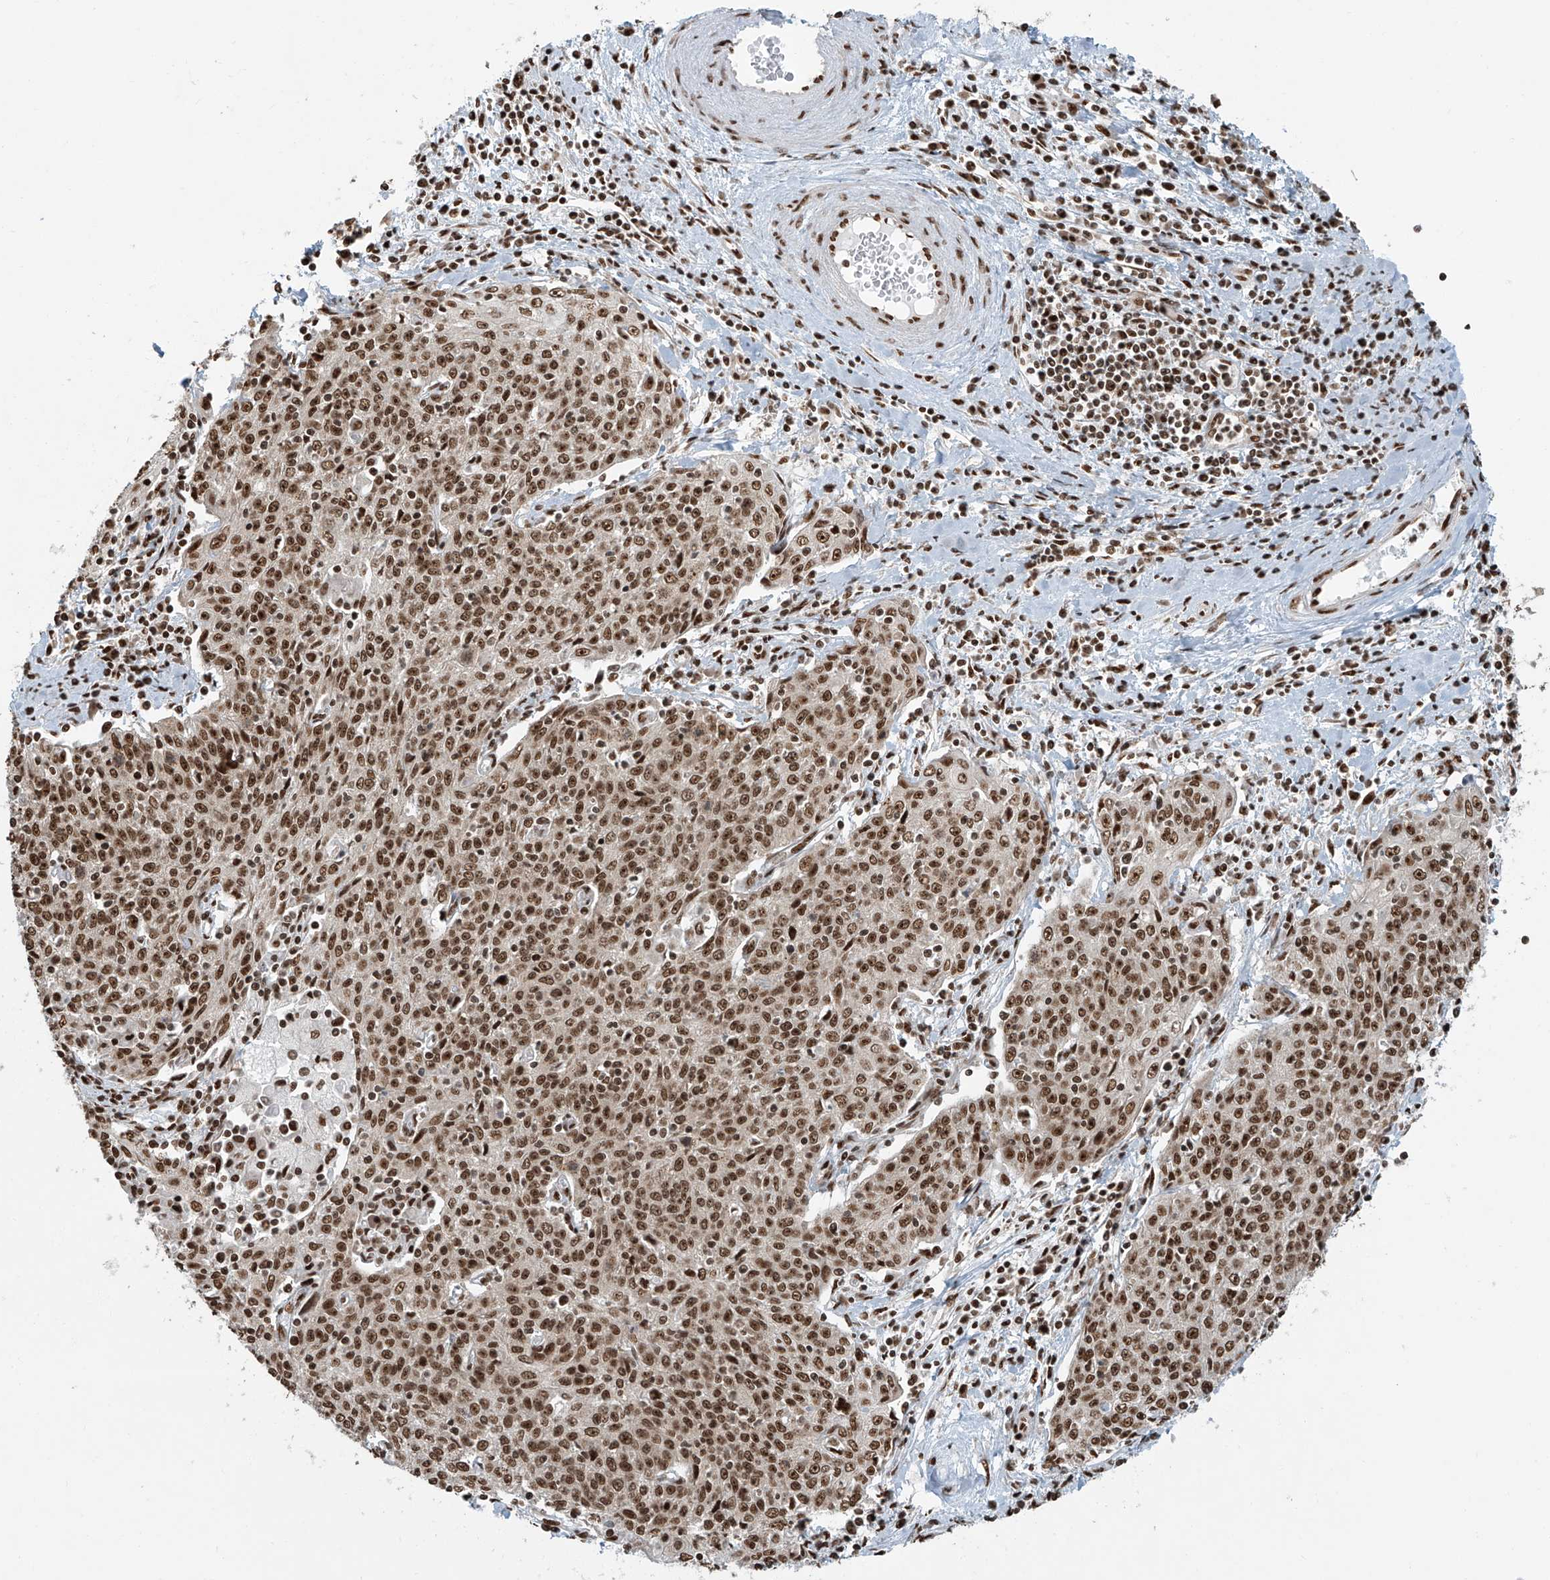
{"staining": {"intensity": "moderate", "quantity": ">75%", "location": "nuclear"}, "tissue": "cervical cancer", "cell_type": "Tumor cells", "image_type": "cancer", "snomed": [{"axis": "morphology", "description": "Squamous cell carcinoma, NOS"}, {"axis": "topography", "description": "Cervix"}], "caption": "A high-resolution image shows immunohistochemistry (IHC) staining of cervical cancer (squamous cell carcinoma), which shows moderate nuclear staining in approximately >75% of tumor cells. Using DAB (3,3'-diaminobenzidine) (brown) and hematoxylin (blue) stains, captured at high magnification using brightfield microscopy.", "gene": "FAM193B", "patient": {"sex": "female", "age": 48}}